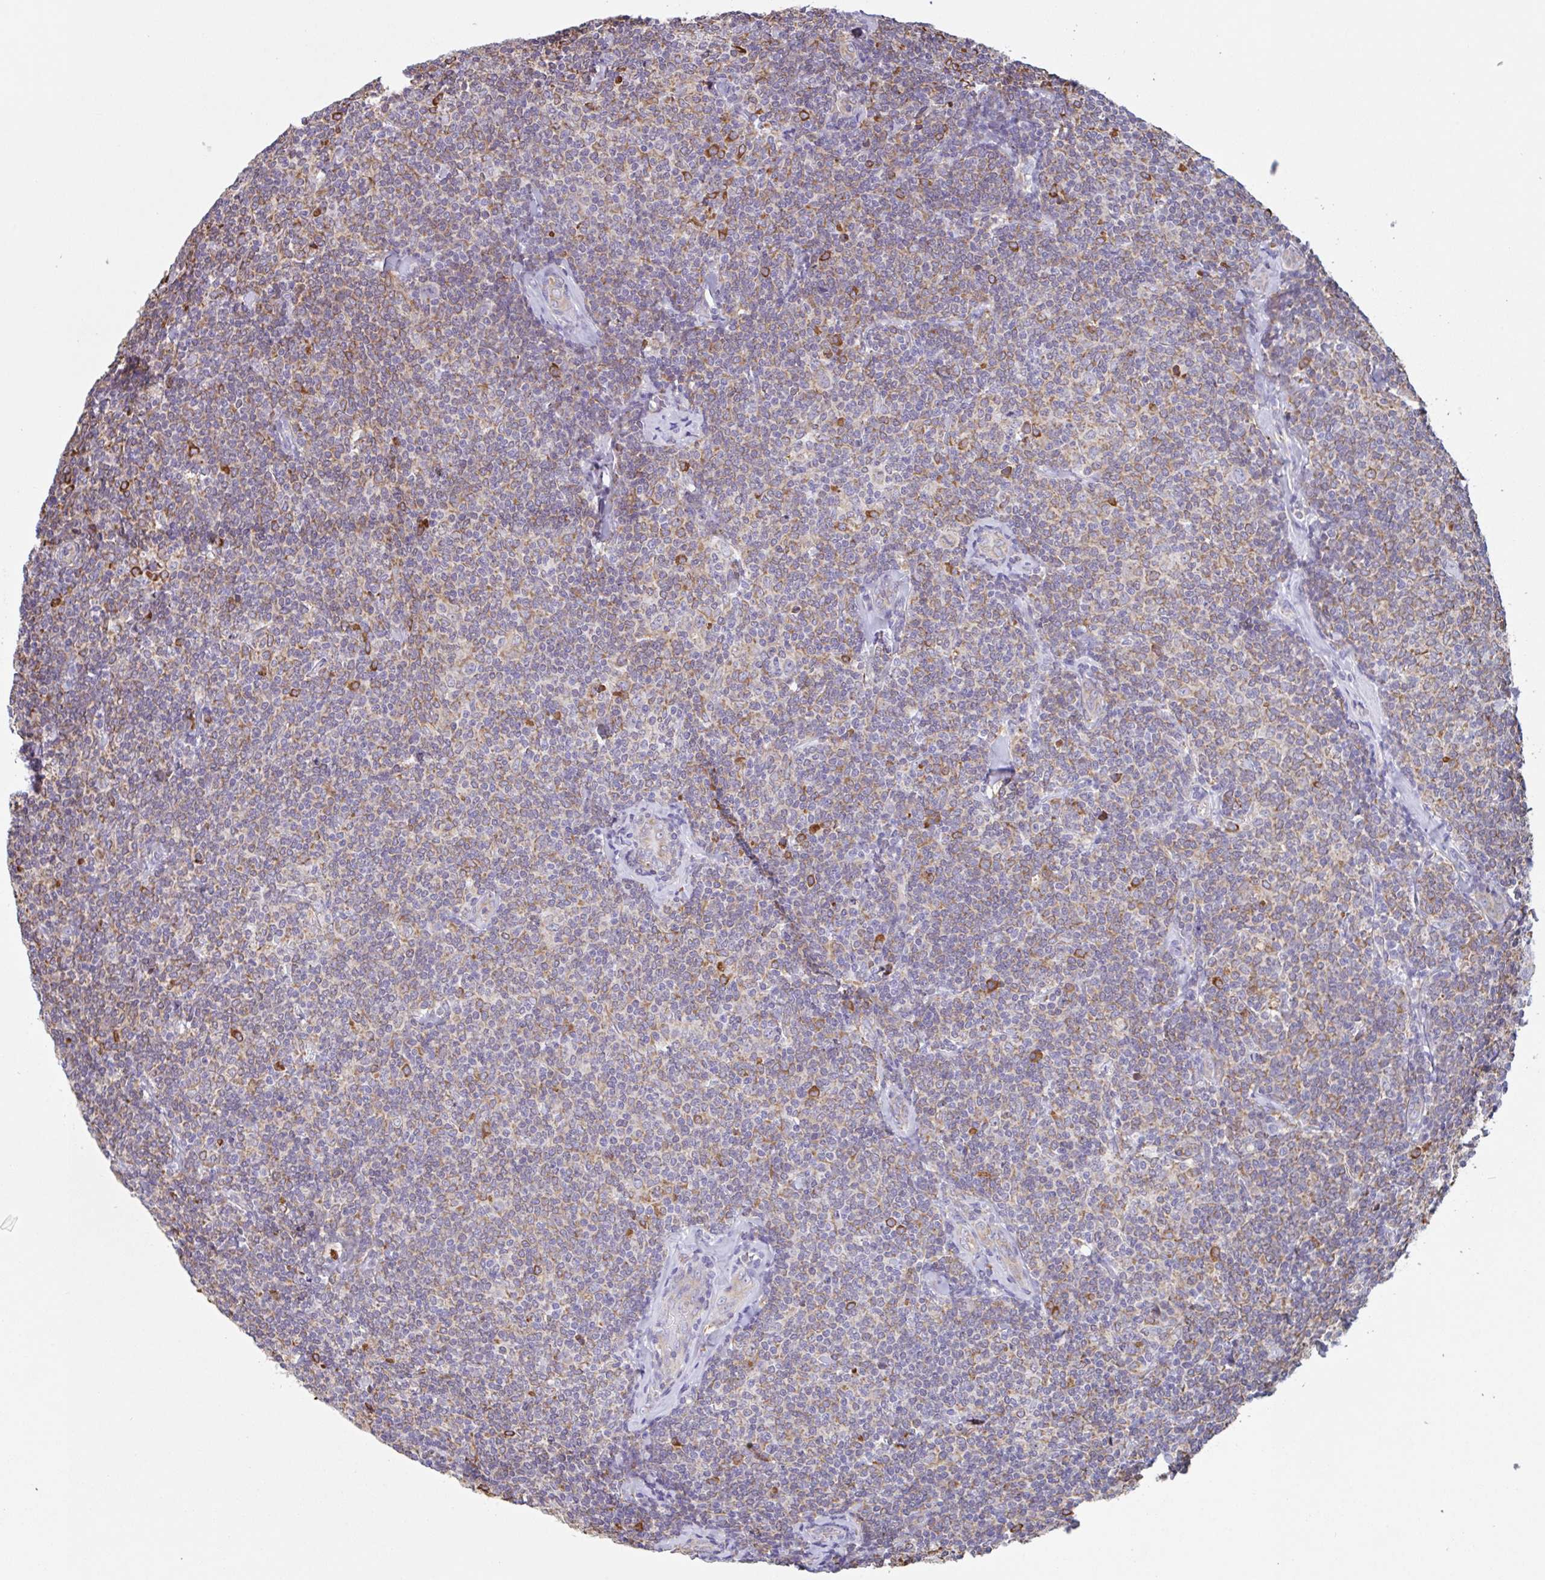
{"staining": {"intensity": "weak", "quantity": "25%-75%", "location": "cytoplasmic/membranous"}, "tissue": "lymphoma", "cell_type": "Tumor cells", "image_type": "cancer", "snomed": [{"axis": "morphology", "description": "Malignant lymphoma, non-Hodgkin's type, Low grade"}, {"axis": "topography", "description": "Lymph node"}], "caption": "Weak cytoplasmic/membranous staining for a protein is appreciated in approximately 25%-75% of tumor cells of lymphoma using immunohistochemistry.", "gene": "DOK4", "patient": {"sex": "female", "age": 56}}